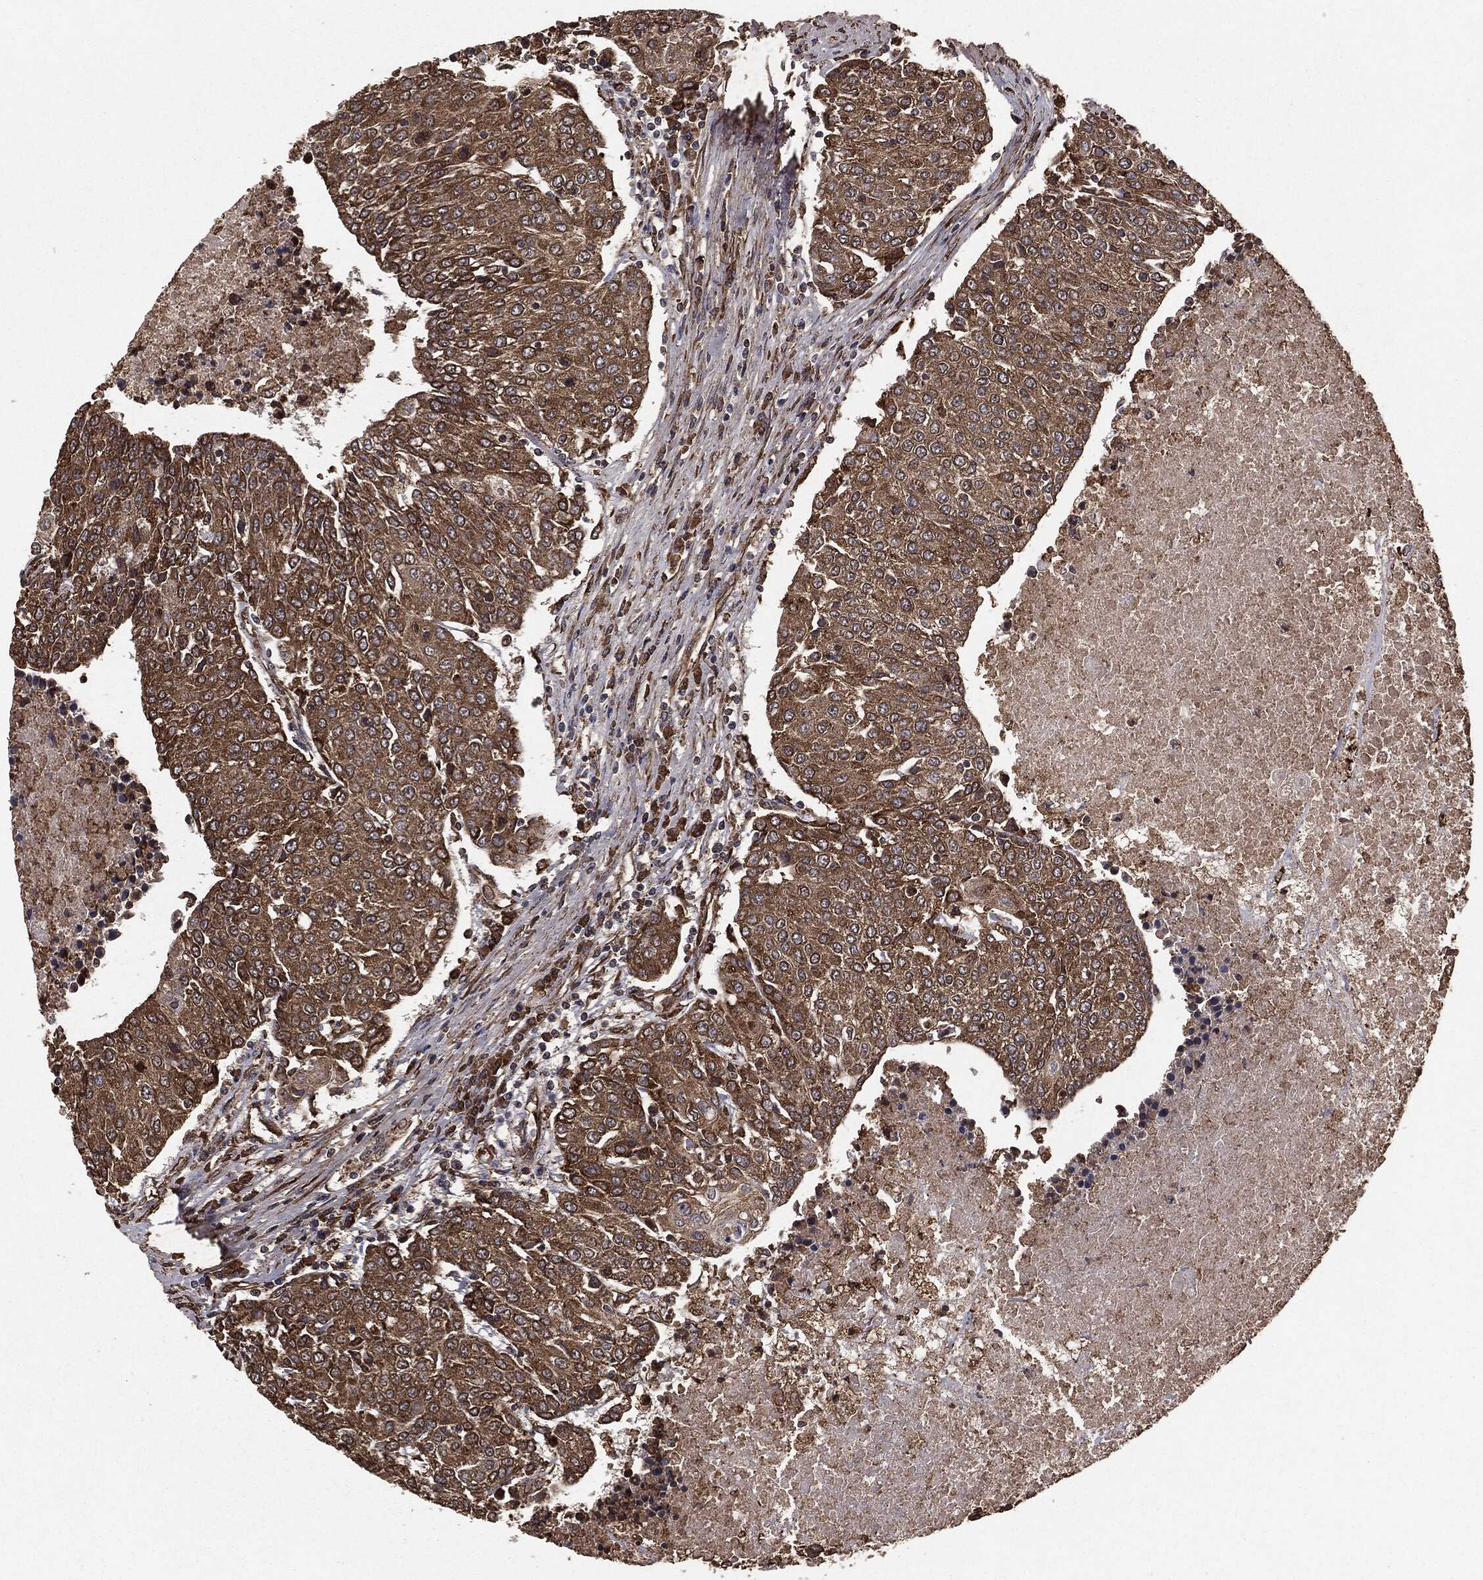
{"staining": {"intensity": "moderate", "quantity": ">75%", "location": "cytoplasmic/membranous"}, "tissue": "urothelial cancer", "cell_type": "Tumor cells", "image_type": "cancer", "snomed": [{"axis": "morphology", "description": "Urothelial carcinoma, High grade"}, {"axis": "topography", "description": "Urinary bladder"}], "caption": "A high-resolution micrograph shows immunohistochemistry (IHC) staining of high-grade urothelial carcinoma, which displays moderate cytoplasmic/membranous expression in approximately >75% of tumor cells.", "gene": "MTOR", "patient": {"sex": "female", "age": 85}}